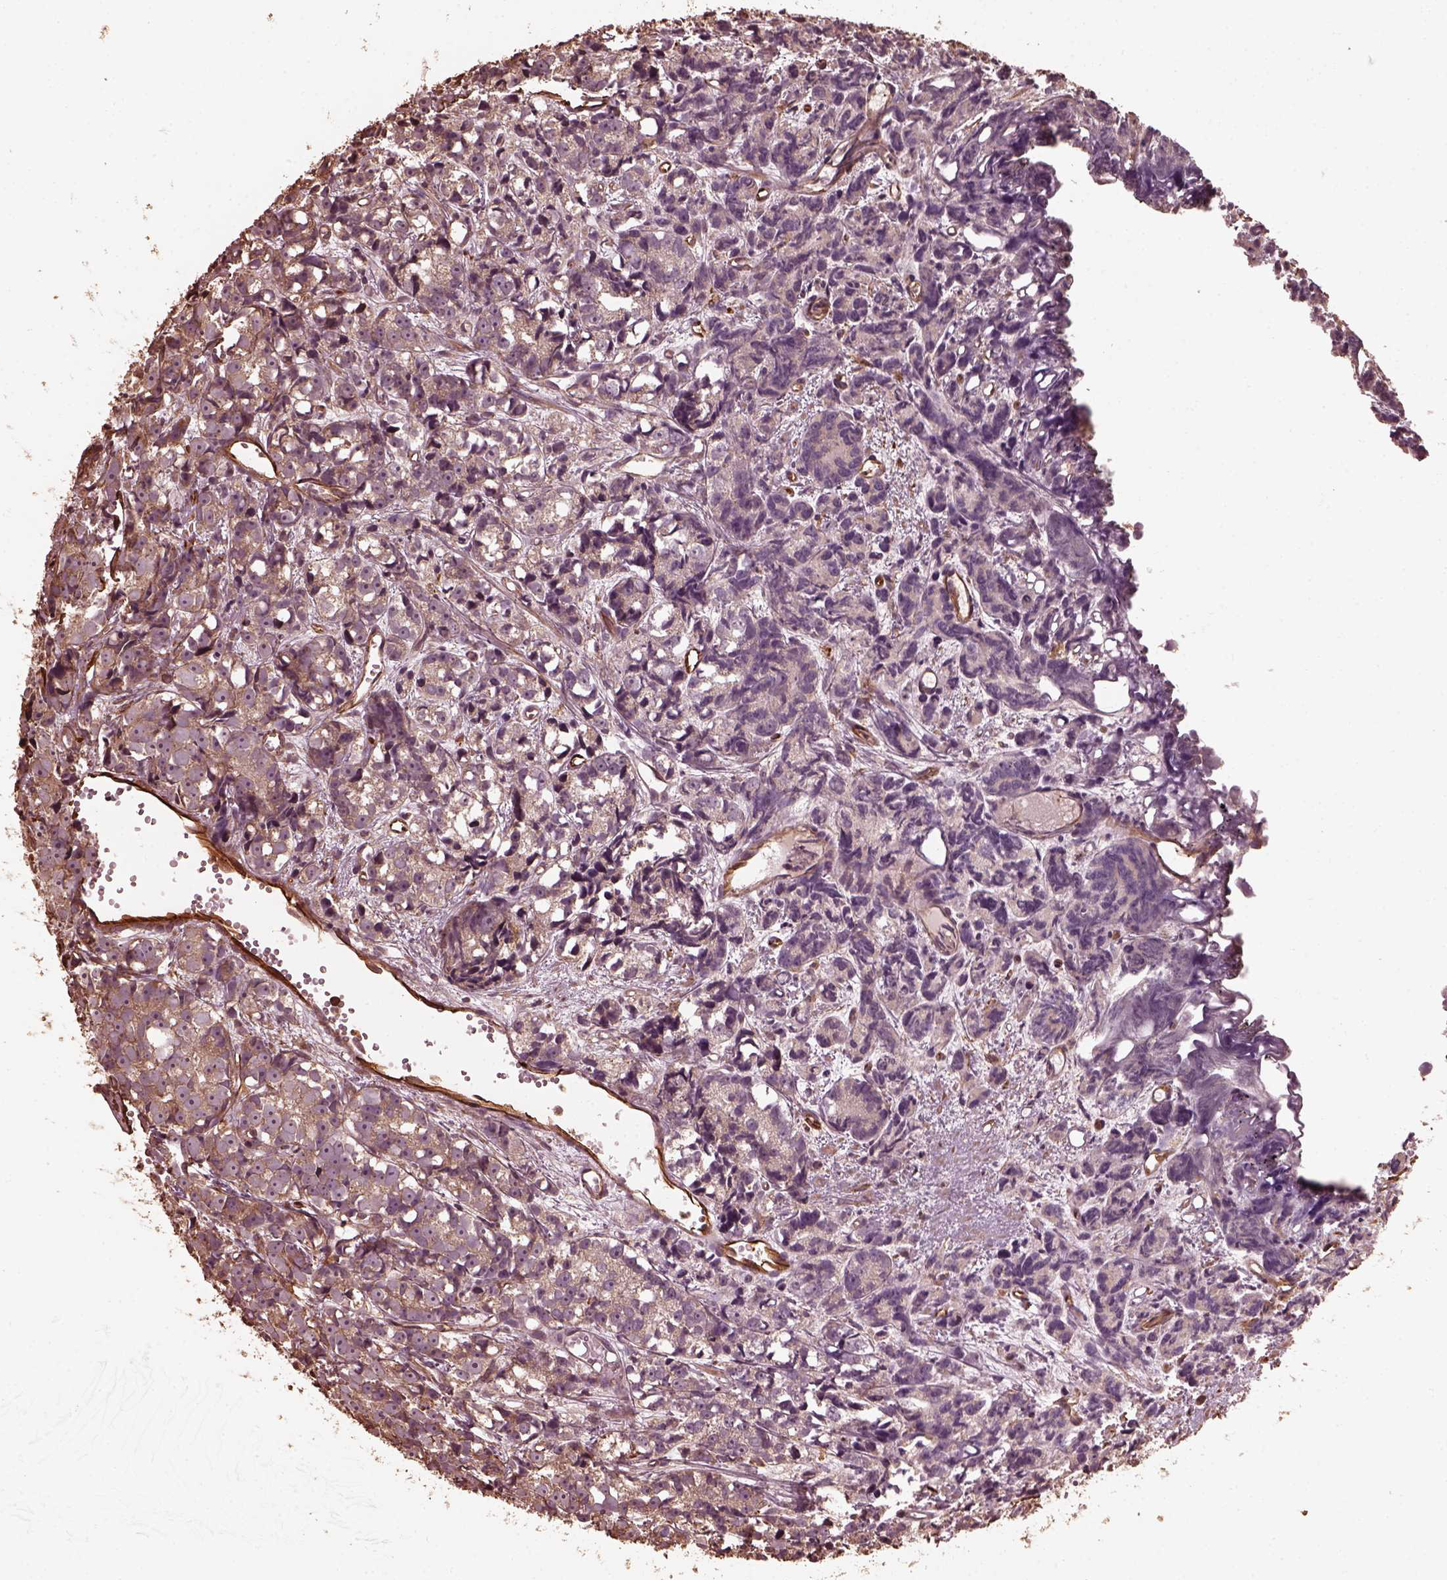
{"staining": {"intensity": "weak", "quantity": "<25%", "location": "cytoplasmic/membranous"}, "tissue": "prostate cancer", "cell_type": "Tumor cells", "image_type": "cancer", "snomed": [{"axis": "morphology", "description": "Adenocarcinoma, High grade"}, {"axis": "topography", "description": "Prostate"}], "caption": "High magnification brightfield microscopy of prostate cancer stained with DAB (3,3'-diaminobenzidine) (brown) and counterstained with hematoxylin (blue): tumor cells show no significant staining.", "gene": "GTPBP1", "patient": {"sex": "male", "age": 77}}